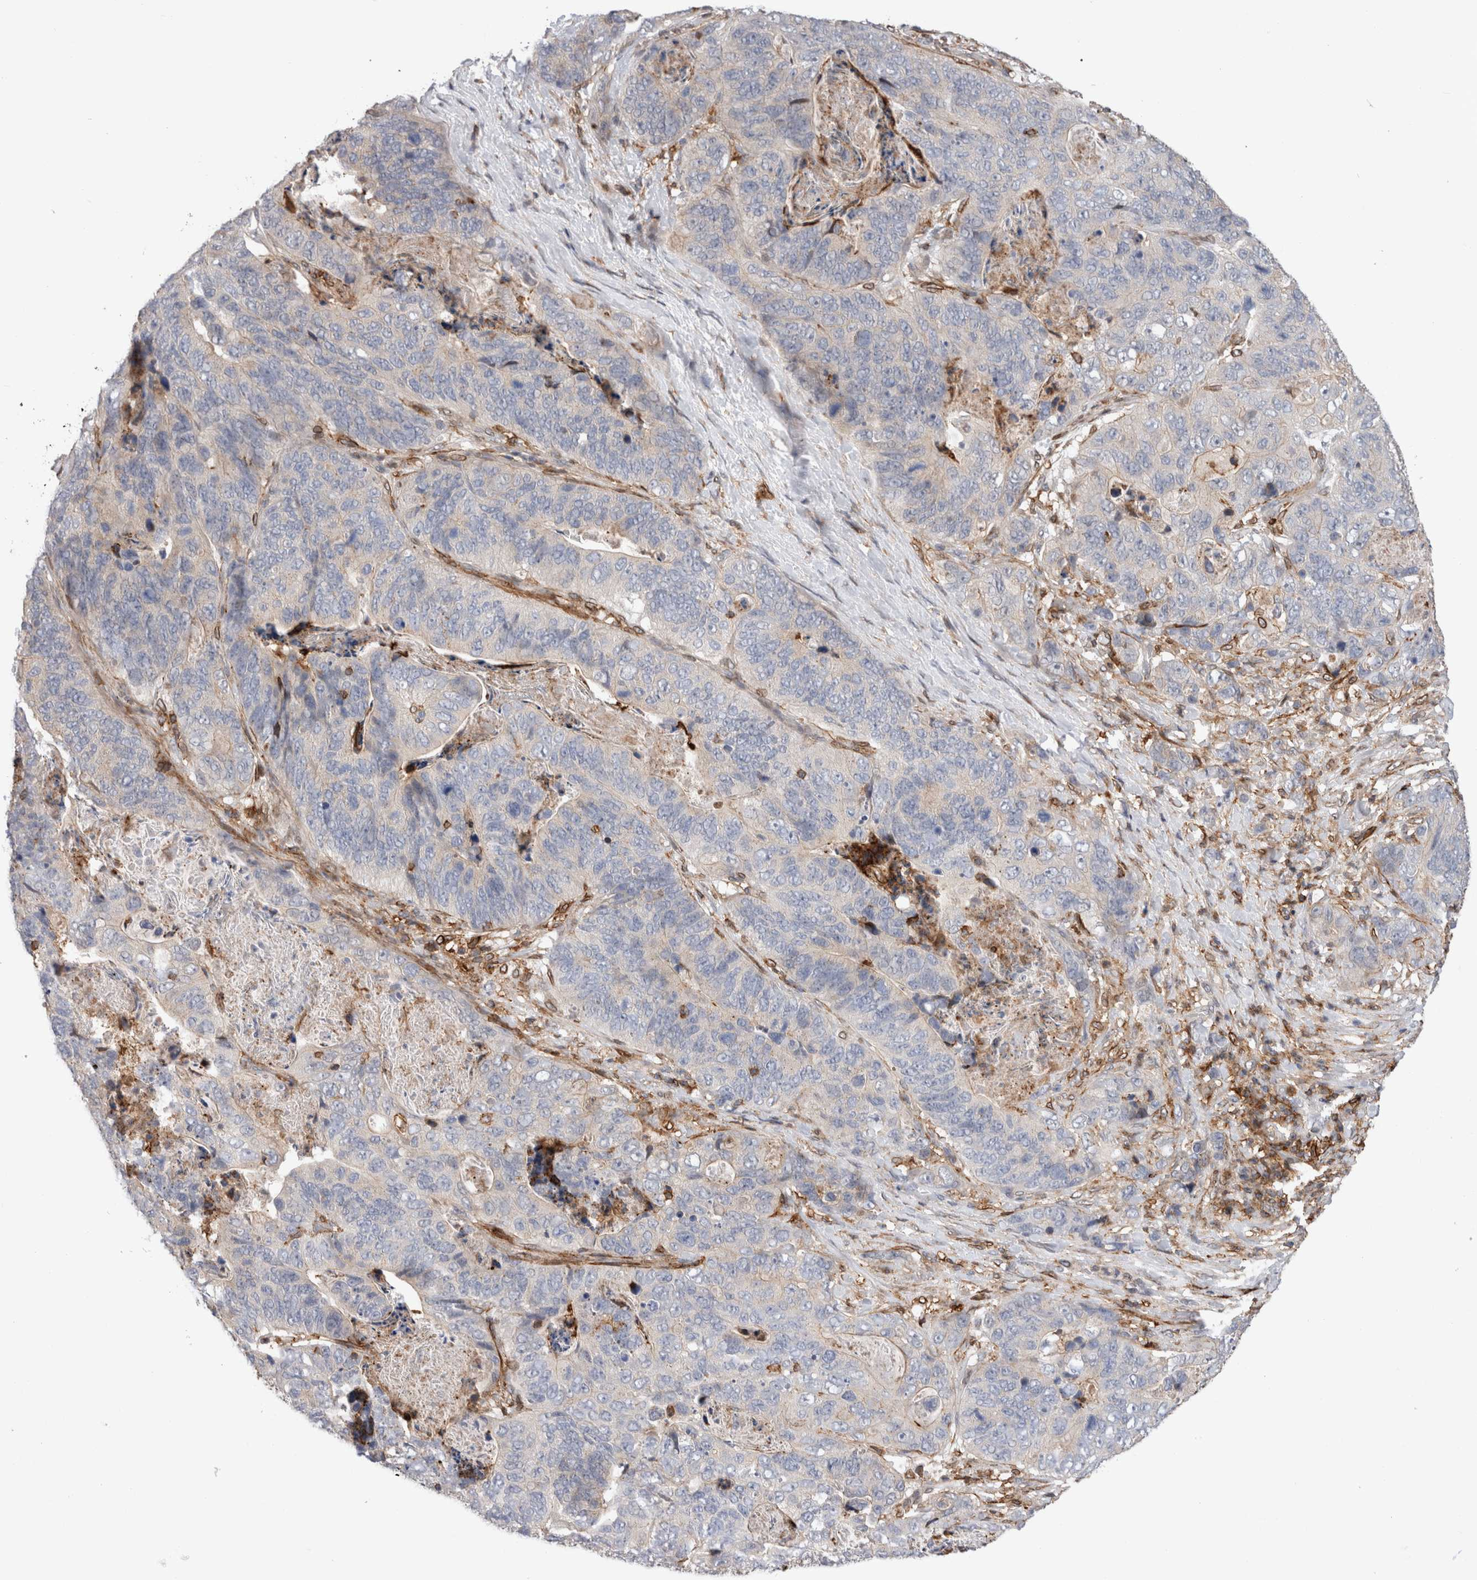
{"staining": {"intensity": "negative", "quantity": "none", "location": "none"}, "tissue": "stomach cancer", "cell_type": "Tumor cells", "image_type": "cancer", "snomed": [{"axis": "morphology", "description": "Normal tissue, NOS"}, {"axis": "morphology", "description": "Adenocarcinoma, NOS"}, {"axis": "topography", "description": "Stomach"}], "caption": "The immunohistochemistry photomicrograph has no significant positivity in tumor cells of stomach cancer (adenocarcinoma) tissue.", "gene": "CCDC88B", "patient": {"sex": "female", "age": 89}}